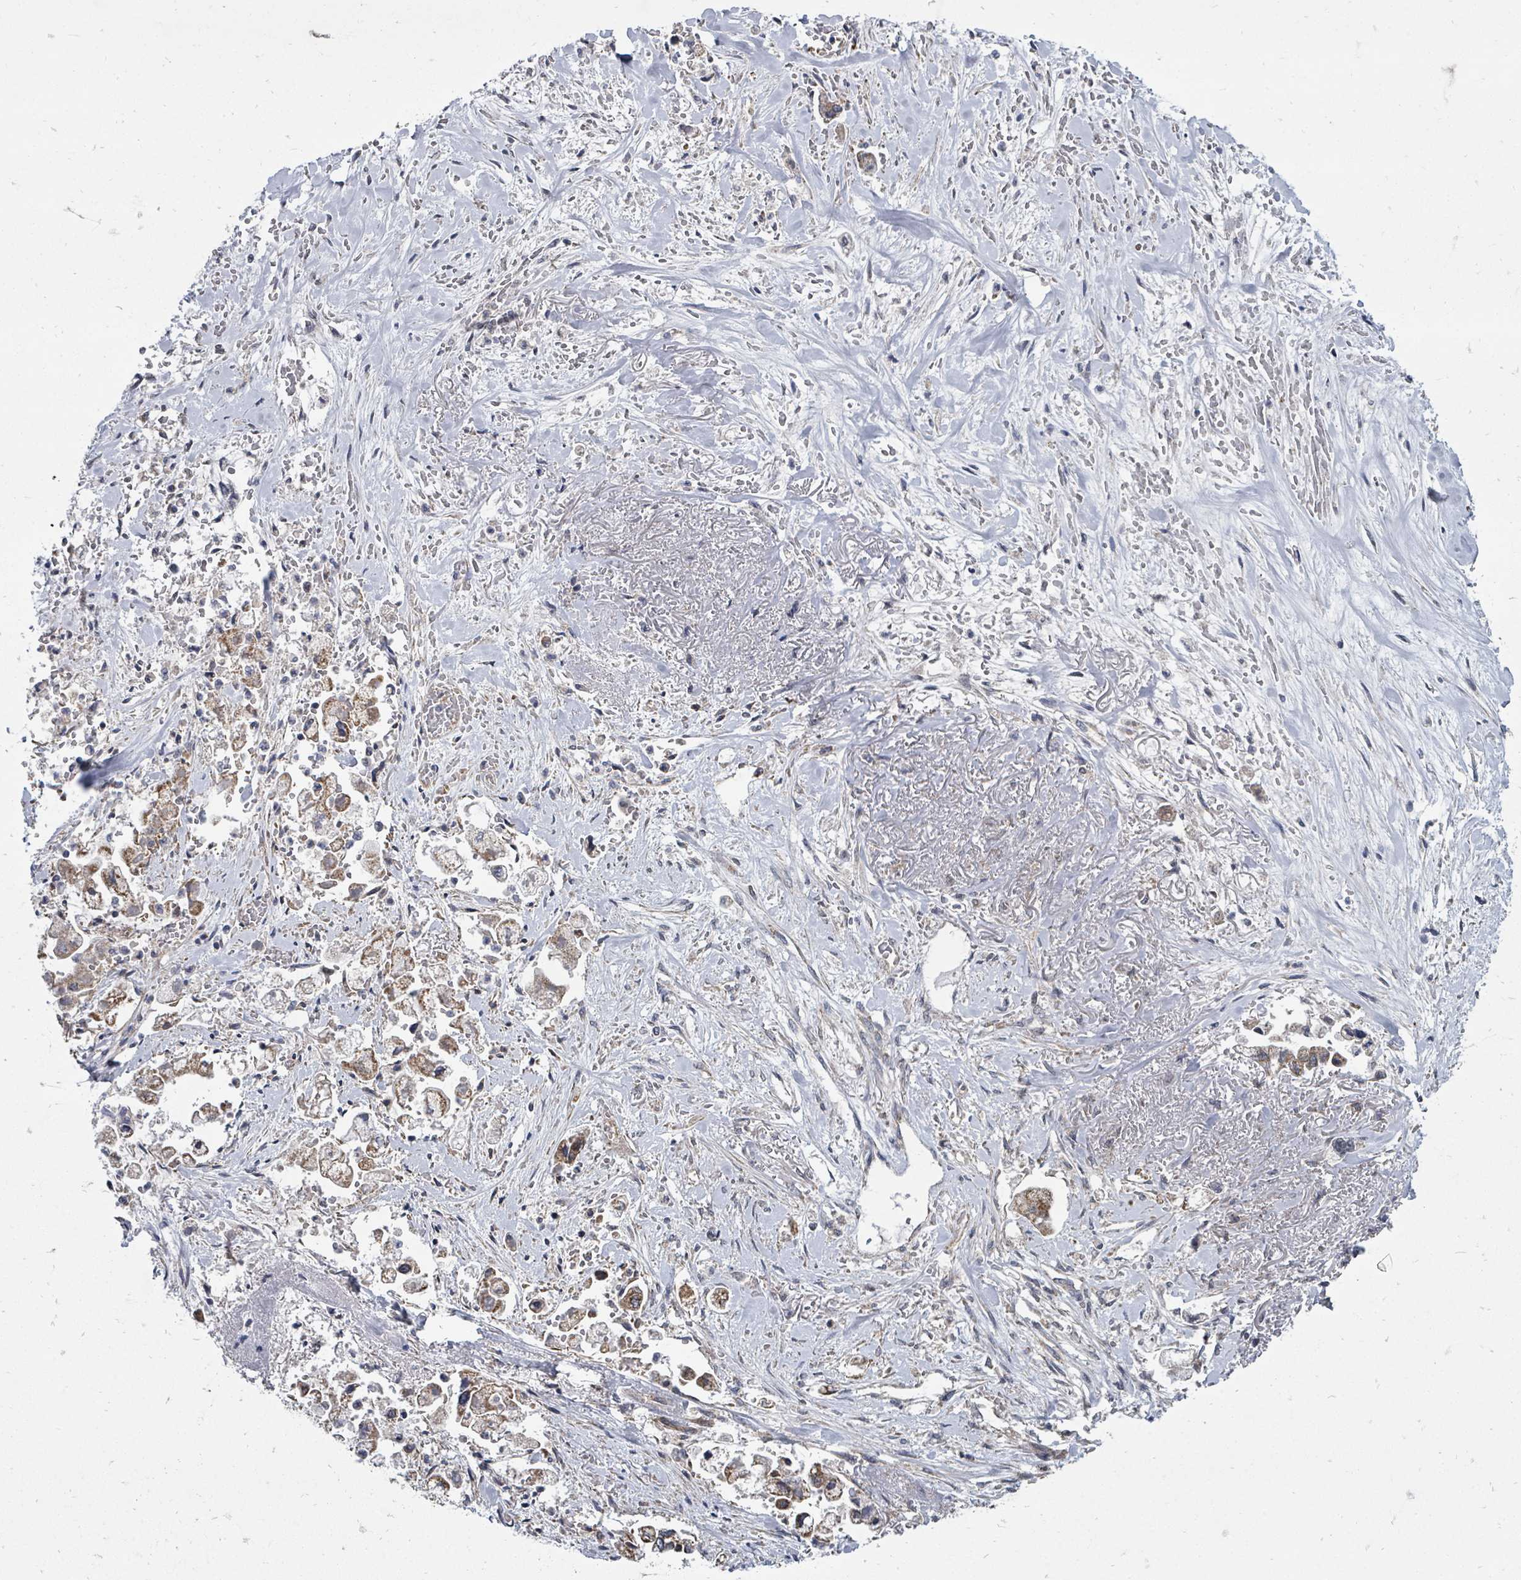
{"staining": {"intensity": "moderate", "quantity": ">75%", "location": "cytoplasmic/membranous"}, "tissue": "stomach cancer", "cell_type": "Tumor cells", "image_type": "cancer", "snomed": [{"axis": "morphology", "description": "Adenocarcinoma, NOS"}, {"axis": "topography", "description": "Stomach"}], "caption": "An immunohistochemistry (IHC) micrograph of tumor tissue is shown. Protein staining in brown labels moderate cytoplasmic/membranous positivity in stomach adenocarcinoma within tumor cells.", "gene": "MAGOHB", "patient": {"sex": "male", "age": 62}}